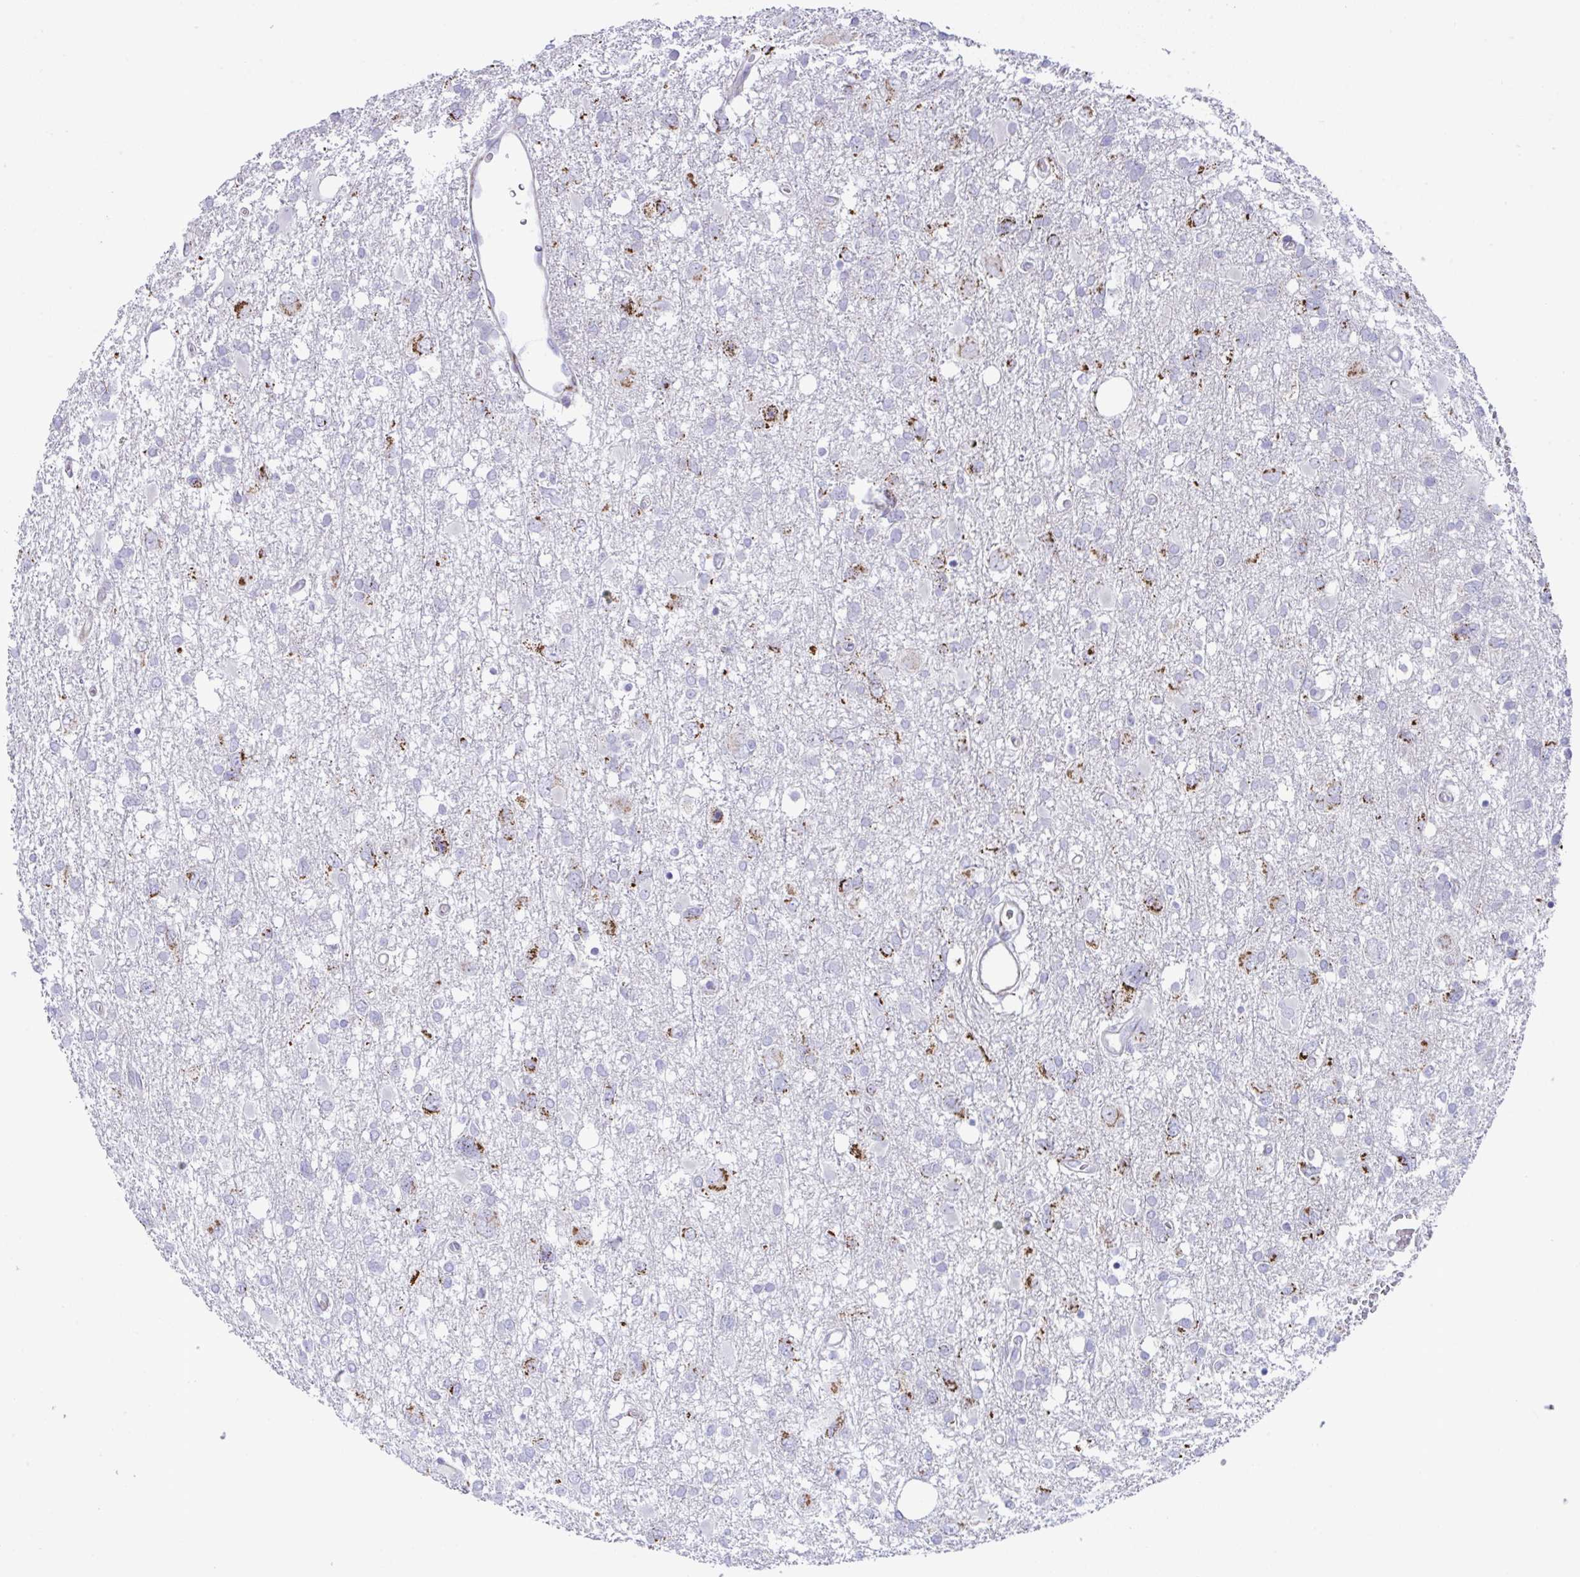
{"staining": {"intensity": "negative", "quantity": "none", "location": "none"}, "tissue": "glioma", "cell_type": "Tumor cells", "image_type": "cancer", "snomed": [{"axis": "morphology", "description": "Glioma, malignant, High grade"}, {"axis": "topography", "description": "Brain"}], "caption": "High power microscopy histopathology image of an immunohistochemistry (IHC) photomicrograph of glioma, revealing no significant expression in tumor cells.", "gene": "ZNF713", "patient": {"sex": "male", "age": 61}}